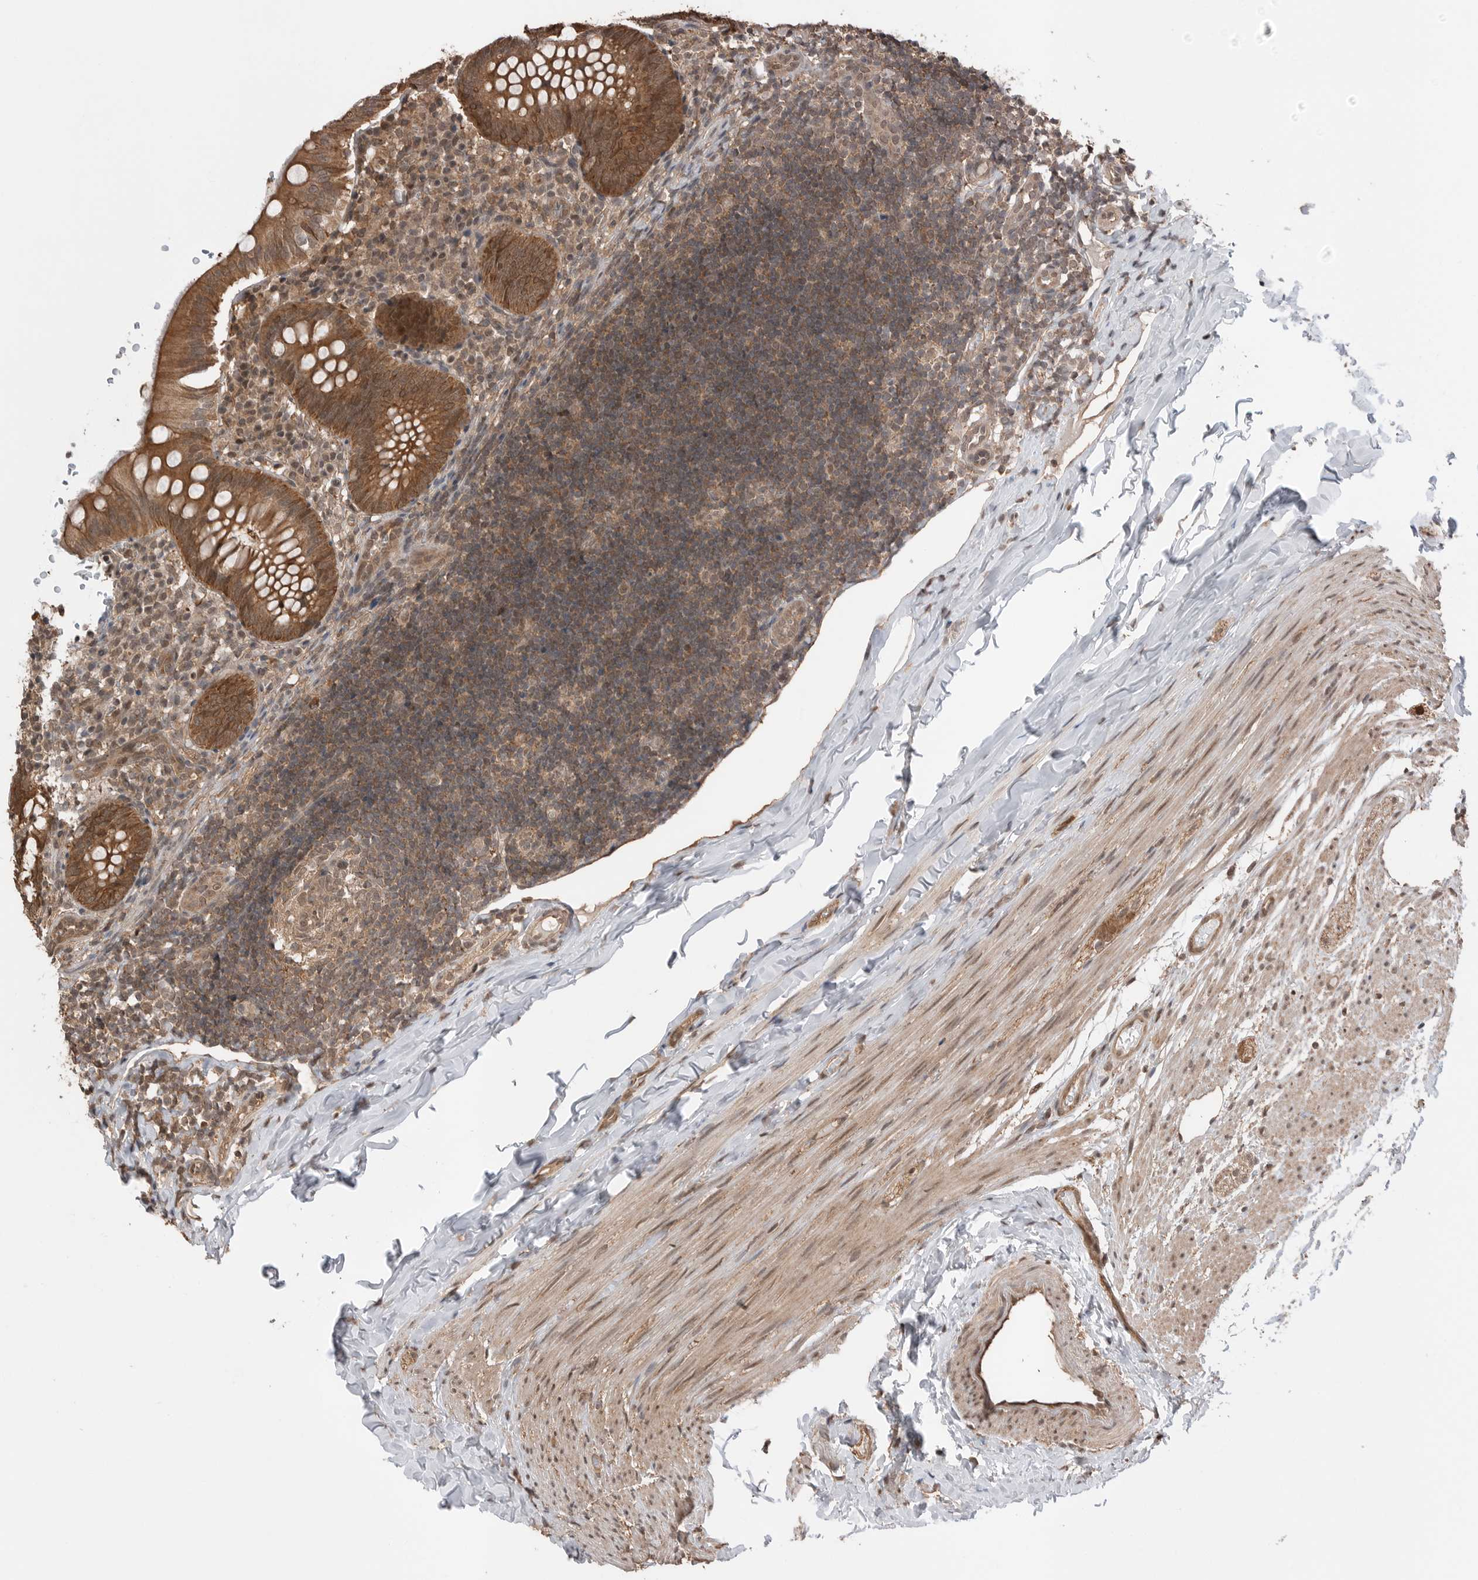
{"staining": {"intensity": "strong", "quantity": ">75%", "location": "cytoplasmic/membranous,nuclear"}, "tissue": "appendix", "cell_type": "Glandular cells", "image_type": "normal", "snomed": [{"axis": "morphology", "description": "Normal tissue, NOS"}, {"axis": "topography", "description": "Appendix"}], "caption": "Normal appendix exhibits strong cytoplasmic/membranous,nuclear positivity in about >75% of glandular cells, visualized by immunohistochemistry.", "gene": "PEAK1", "patient": {"sex": "male", "age": 8}}